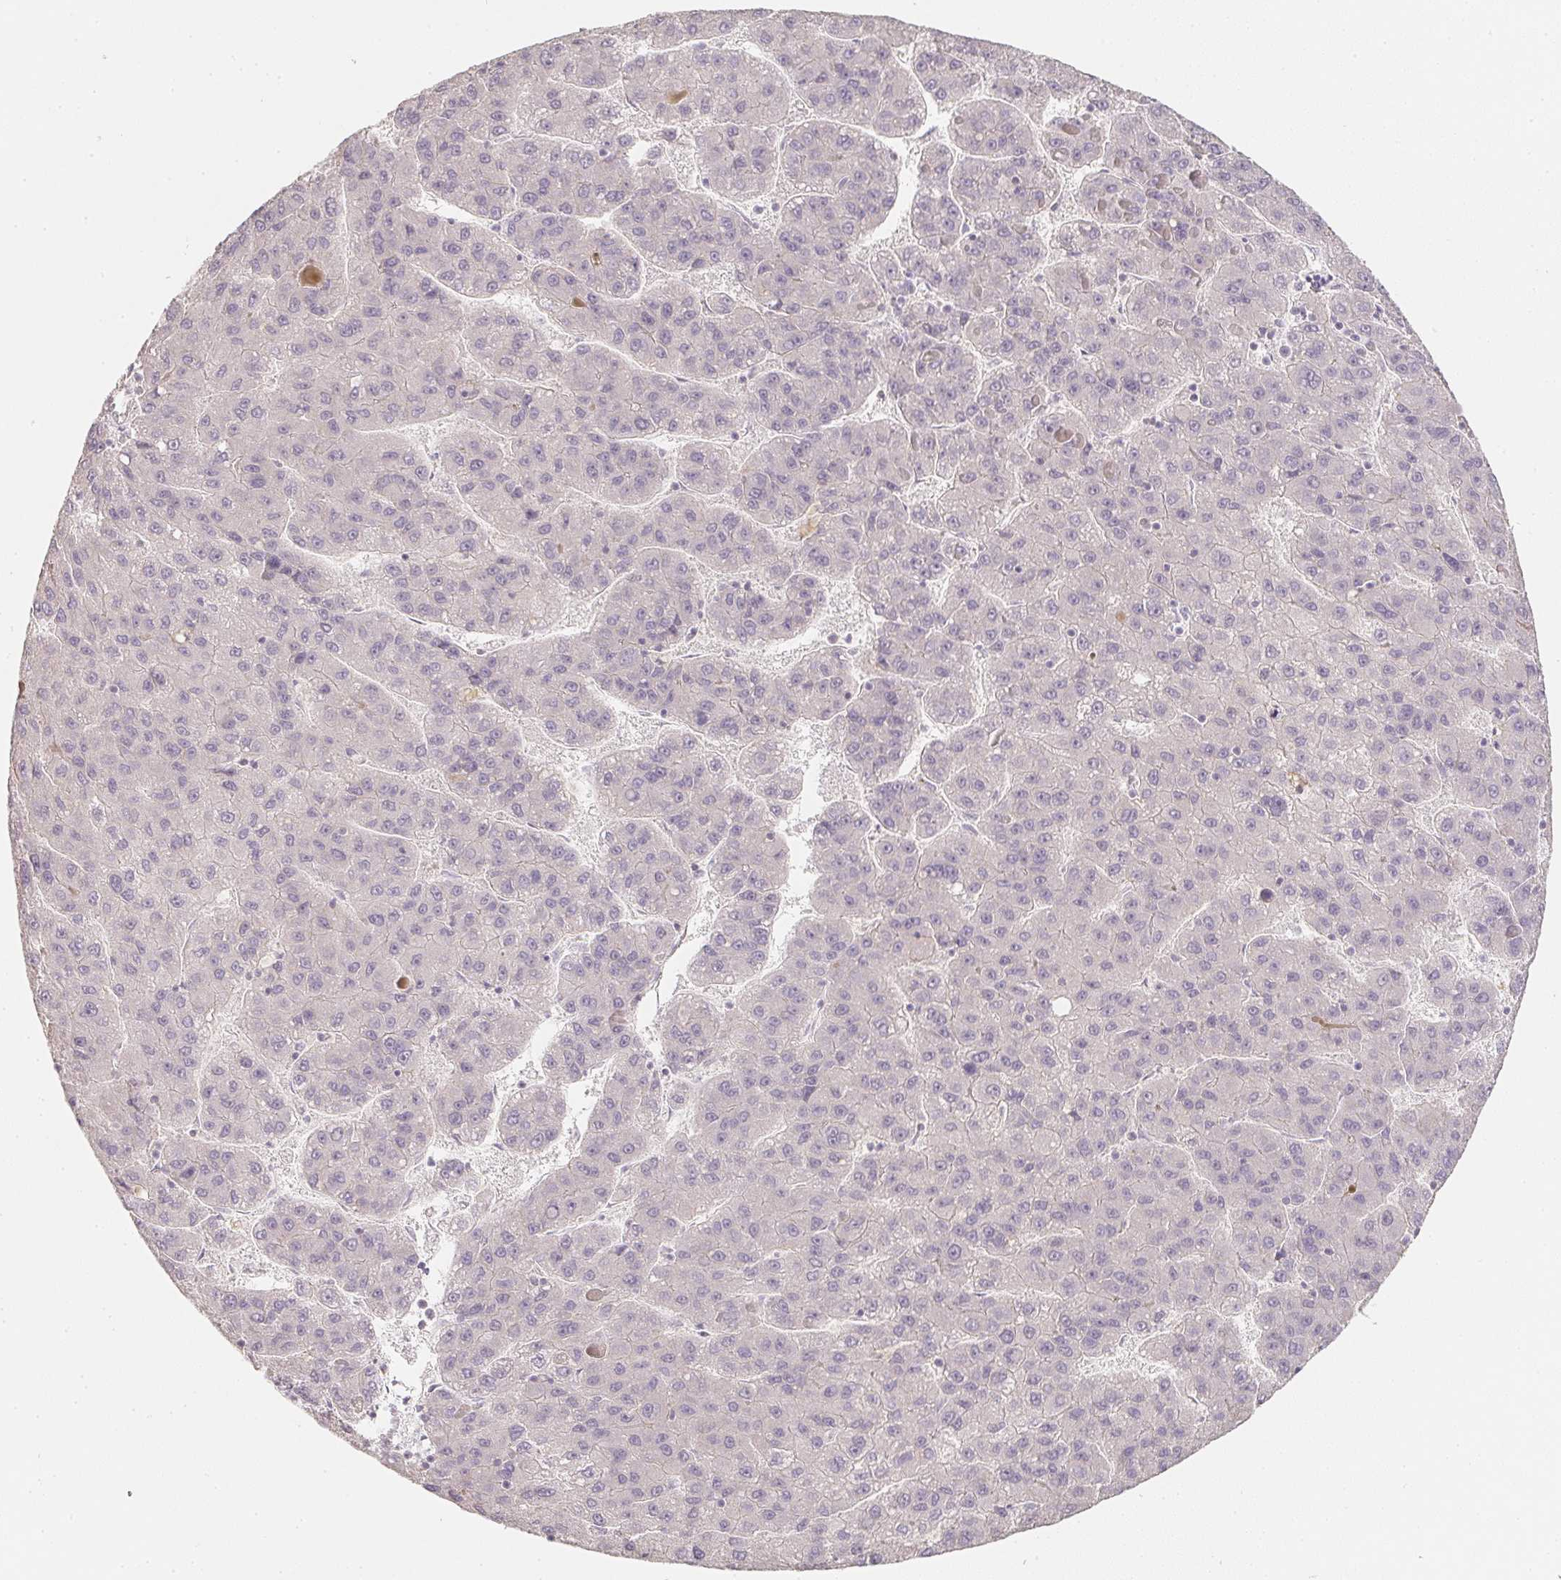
{"staining": {"intensity": "negative", "quantity": "none", "location": "none"}, "tissue": "liver cancer", "cell_type": "Tumor cells", "image_type": "cancer", "snomed": [{"axis": "morphology", "description": "Carcinoma, Hepatocellular, NOS"}, {"axis": "topography", "description": "Liver"}], "caption": "A micrograph of liver cancer (hepatocellular carcinoma) stained for a protein reveals no brown staining in tumor cells.", "gene": "SOAT1", "patient": {"sex": "female", "age": 82}}